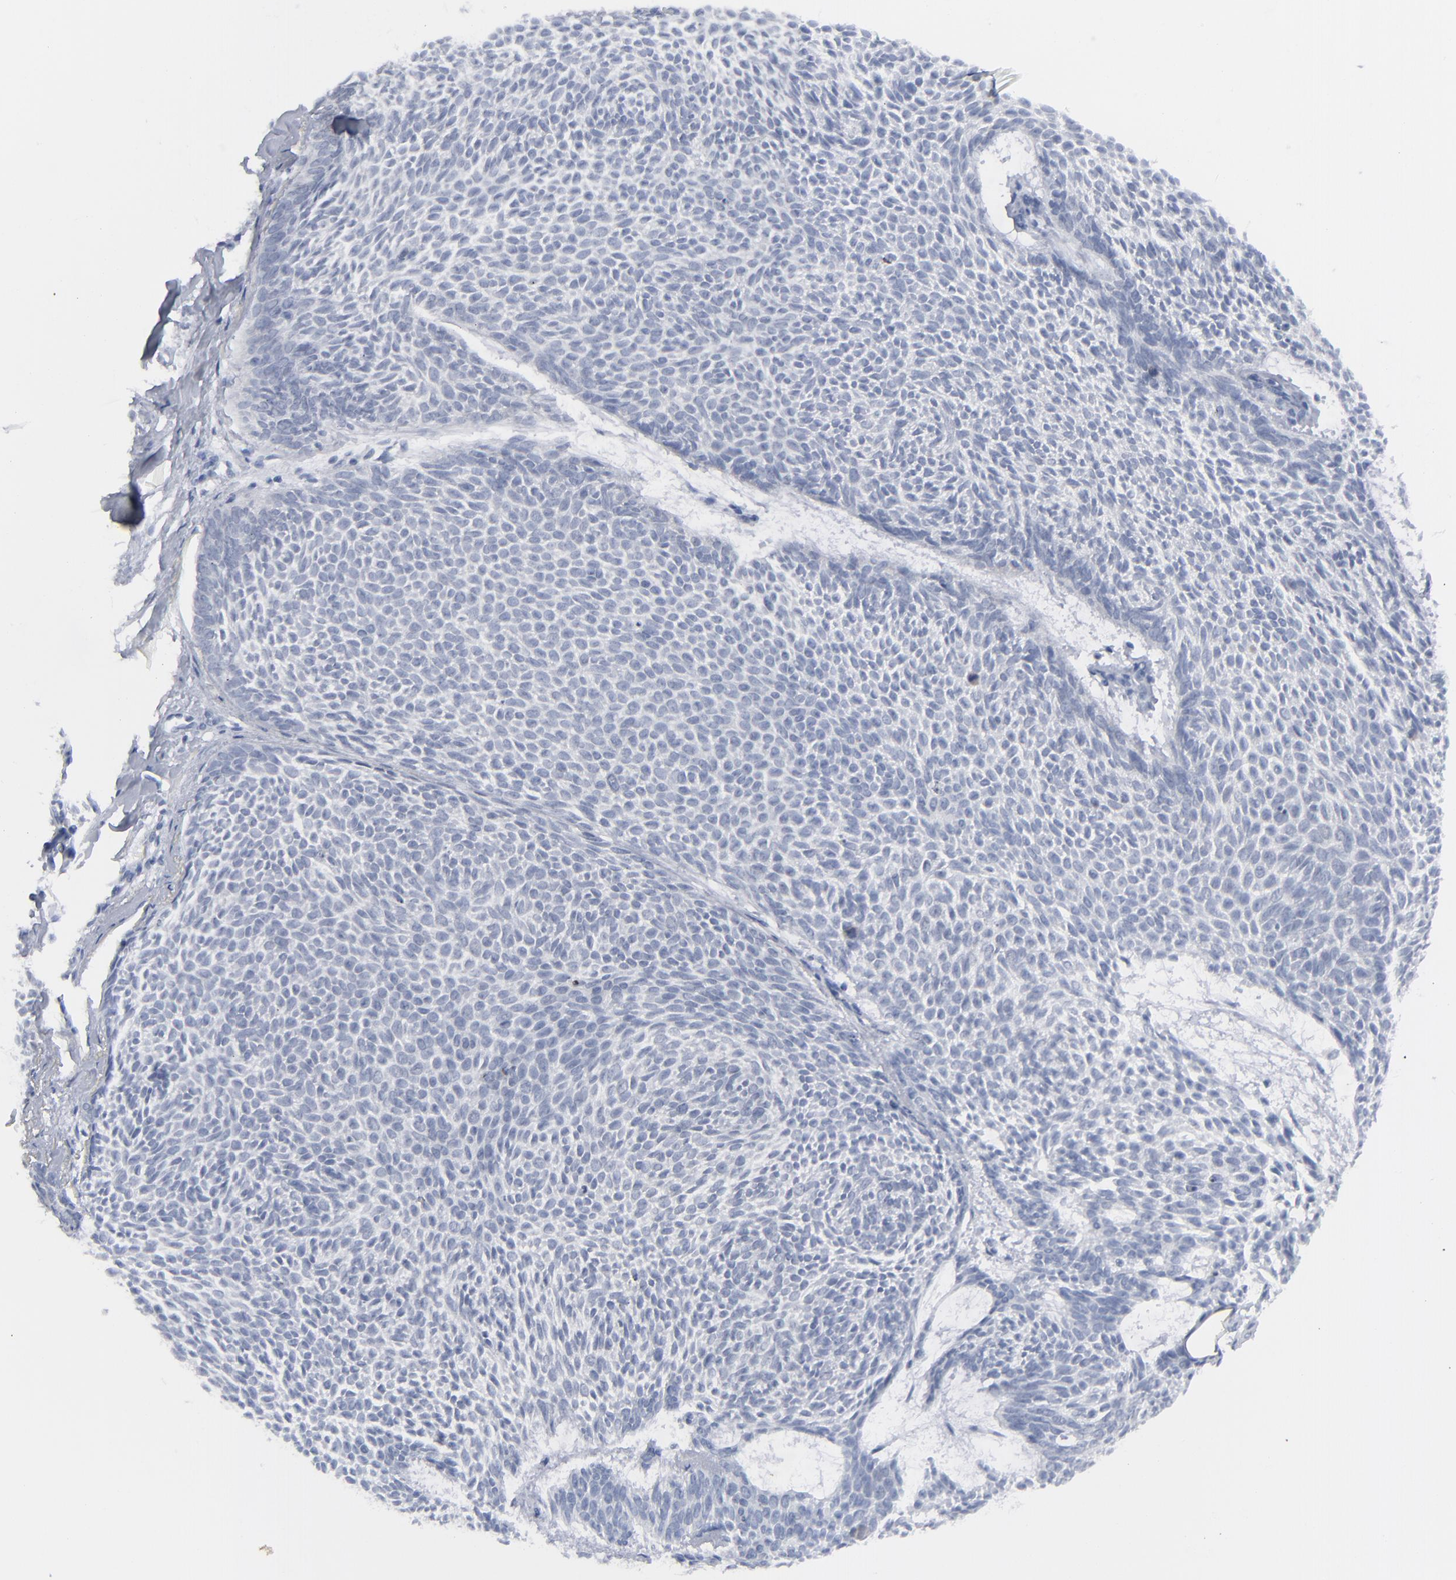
{"staining": {"intensity": "negative", "quantity": "none", "location": "none"}, "tissue": "skin cancer", "cell_type": "Tumor cells", "image_type": "cancer", "snomed": [{"axis": "morphology", "description": "Basal cell carcinoma"}, {"axis": "topography", "description": "Skin"}], "caption": "The IHC image has no significant staining in tumor cells of skin cancer (basal cell carcinoma) tissue. (Immunohistochemistry (ihc), brightfield microscopy, high magnification).", "gene": "NUP88", "patient": {"sex": "male", "age": 84}}